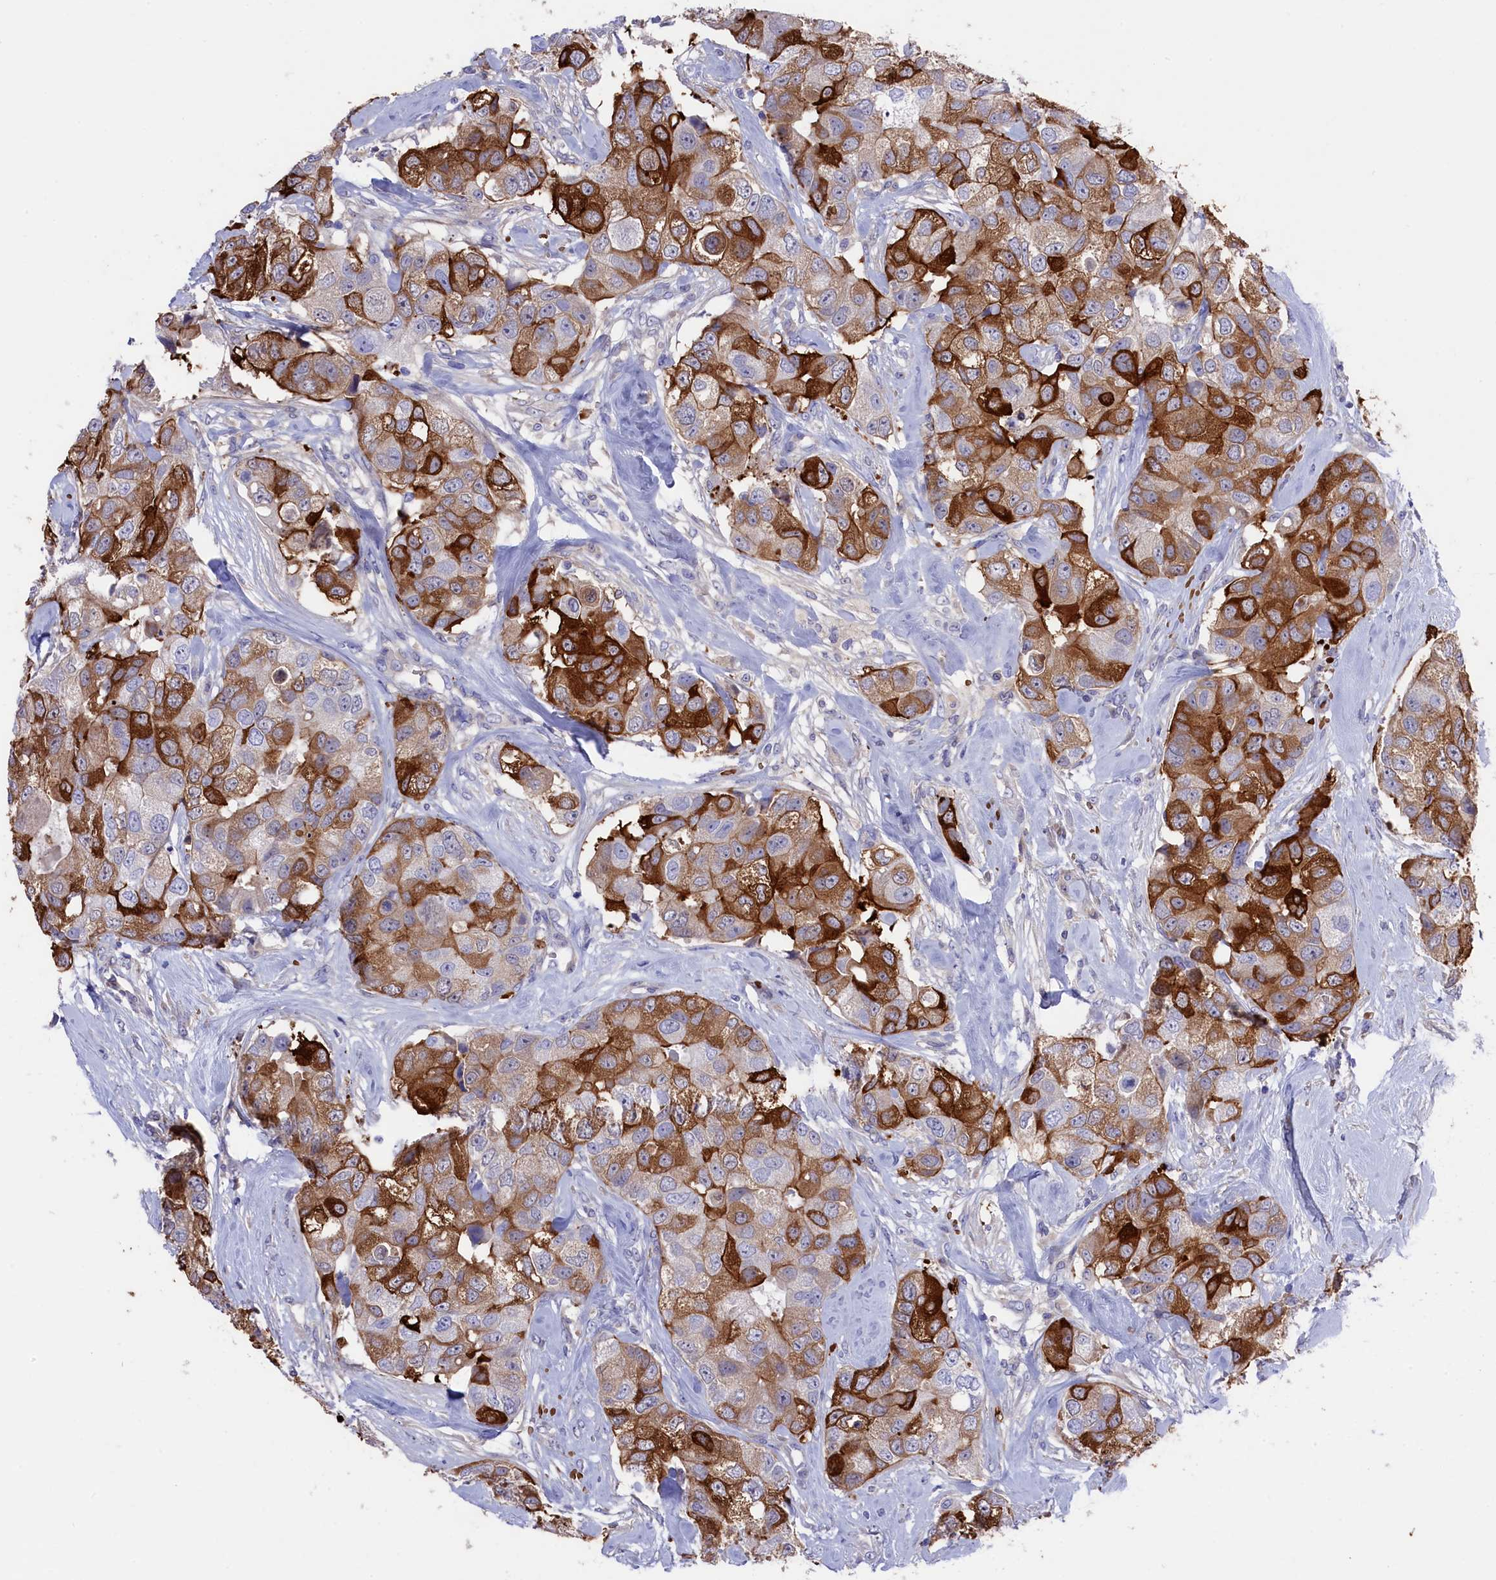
{"staining": {"intensity": "strong", "quantity": "25%-75%", "location": "cytoplasmic/membranous"}, "tissue": "breast cancer", "cell_type": "Tumor cells", "image_type": "cancer", "snomed": [{"axis": "morphology", "description": "Duct carcinoma"}, {"axis": "topography", "description": "Breast"}], "caption": "Breast cancer stained with a brown dye reveals strong cytoplasmic/membranous positive positivity in approximately 25%-75% of tumor cells.", "gene": "LHFPL4", "patient": {"sex": "female", "age": 62}}